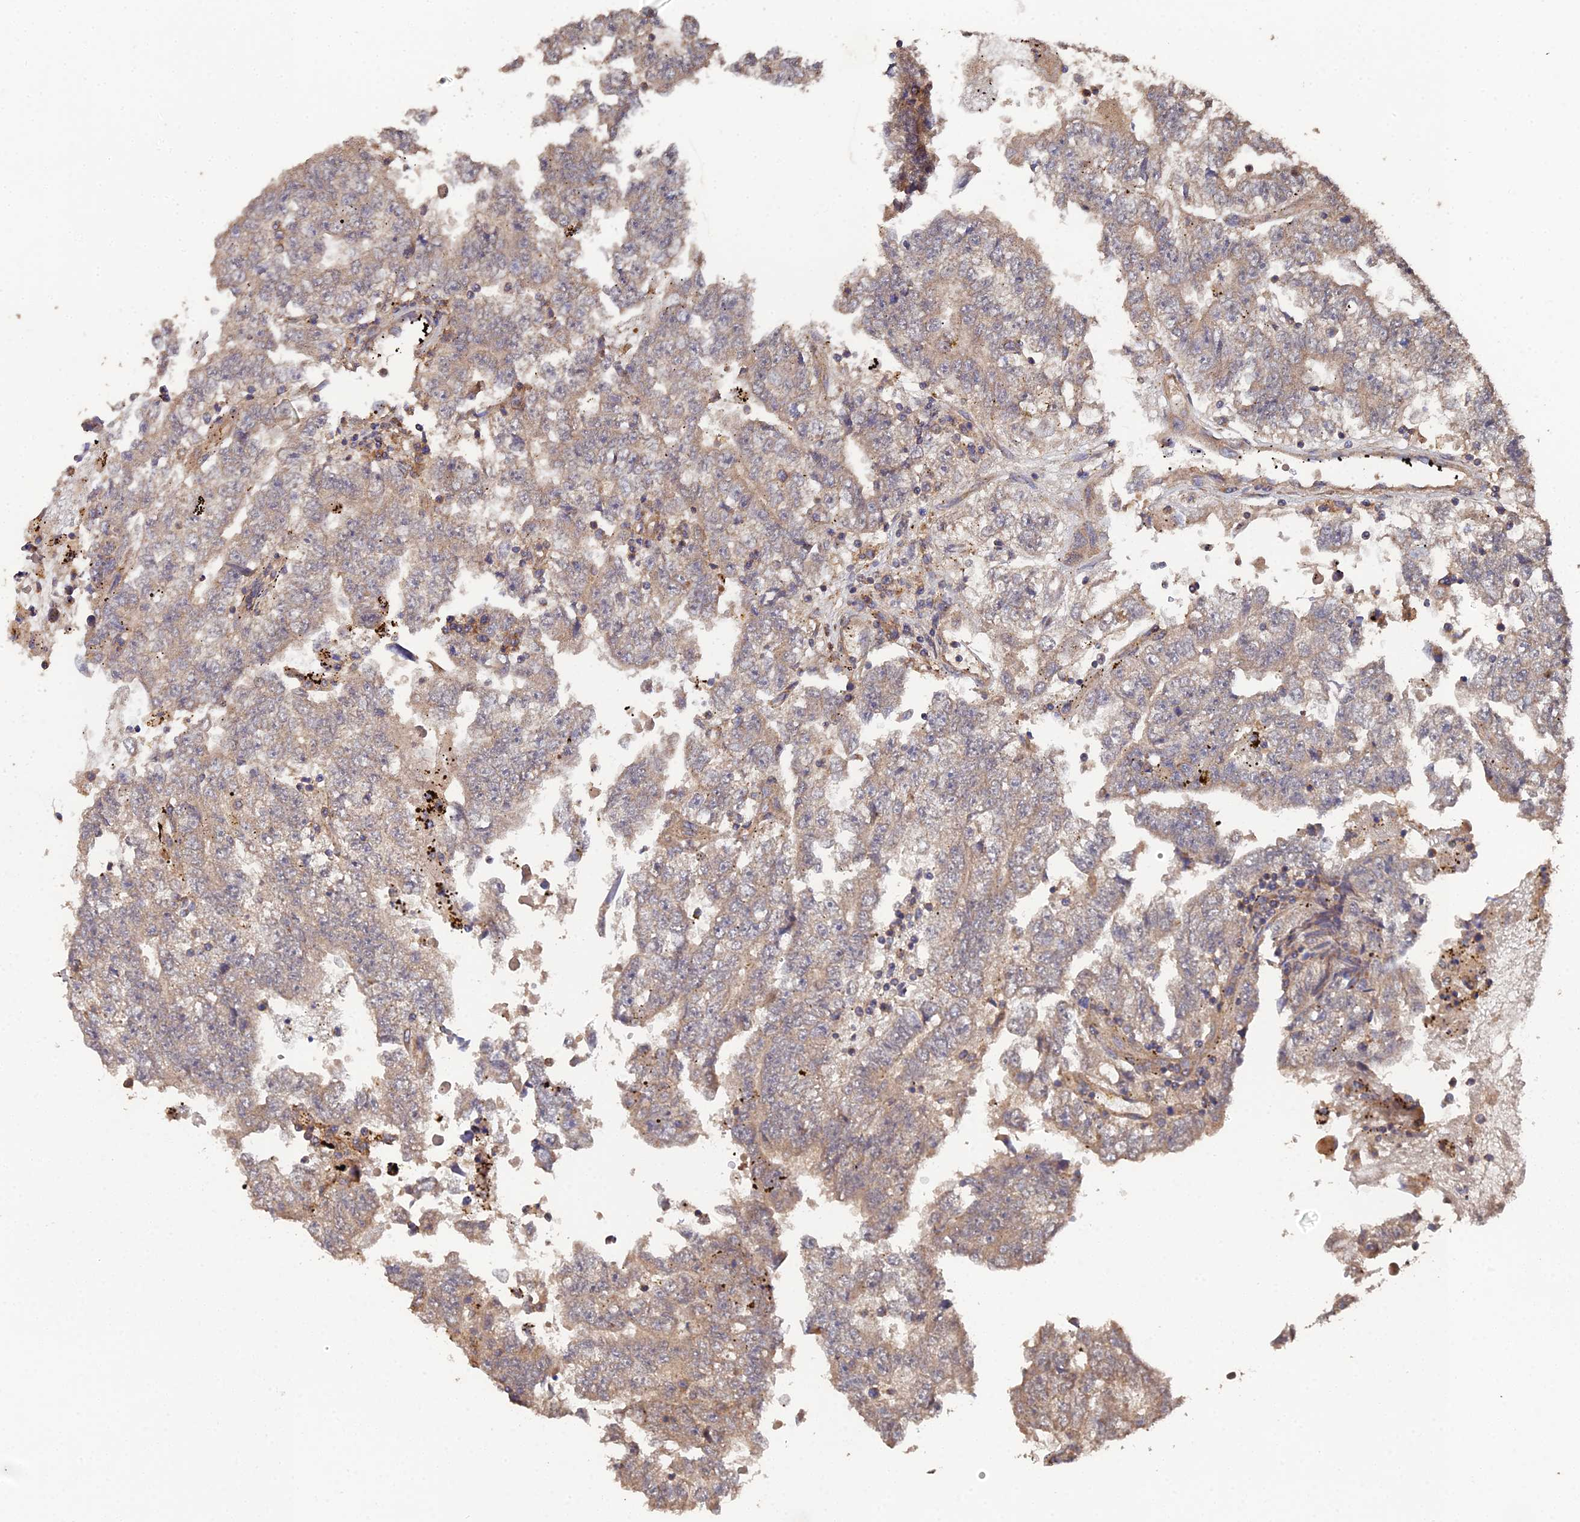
{"staining": {"intensity": "weak", "quantity": ">75%", "location": "cytoplasmic/membranous"}, "tissue": "testis cancer", "cell_type": "Tumor cells", "image_type": "cancer", "snomed": [{"axis": "morphology", "description": "Carcinoma, Embryonal, NOS"}, {"axis": "topography", "description": "Testis"}], "caption": "Human embryonal carcinoma (testis) stained with a protein marker displays weak staining in tumor cells.", "gene": "SPANXN4", "patient": {"sex": "male", "age": 25}}